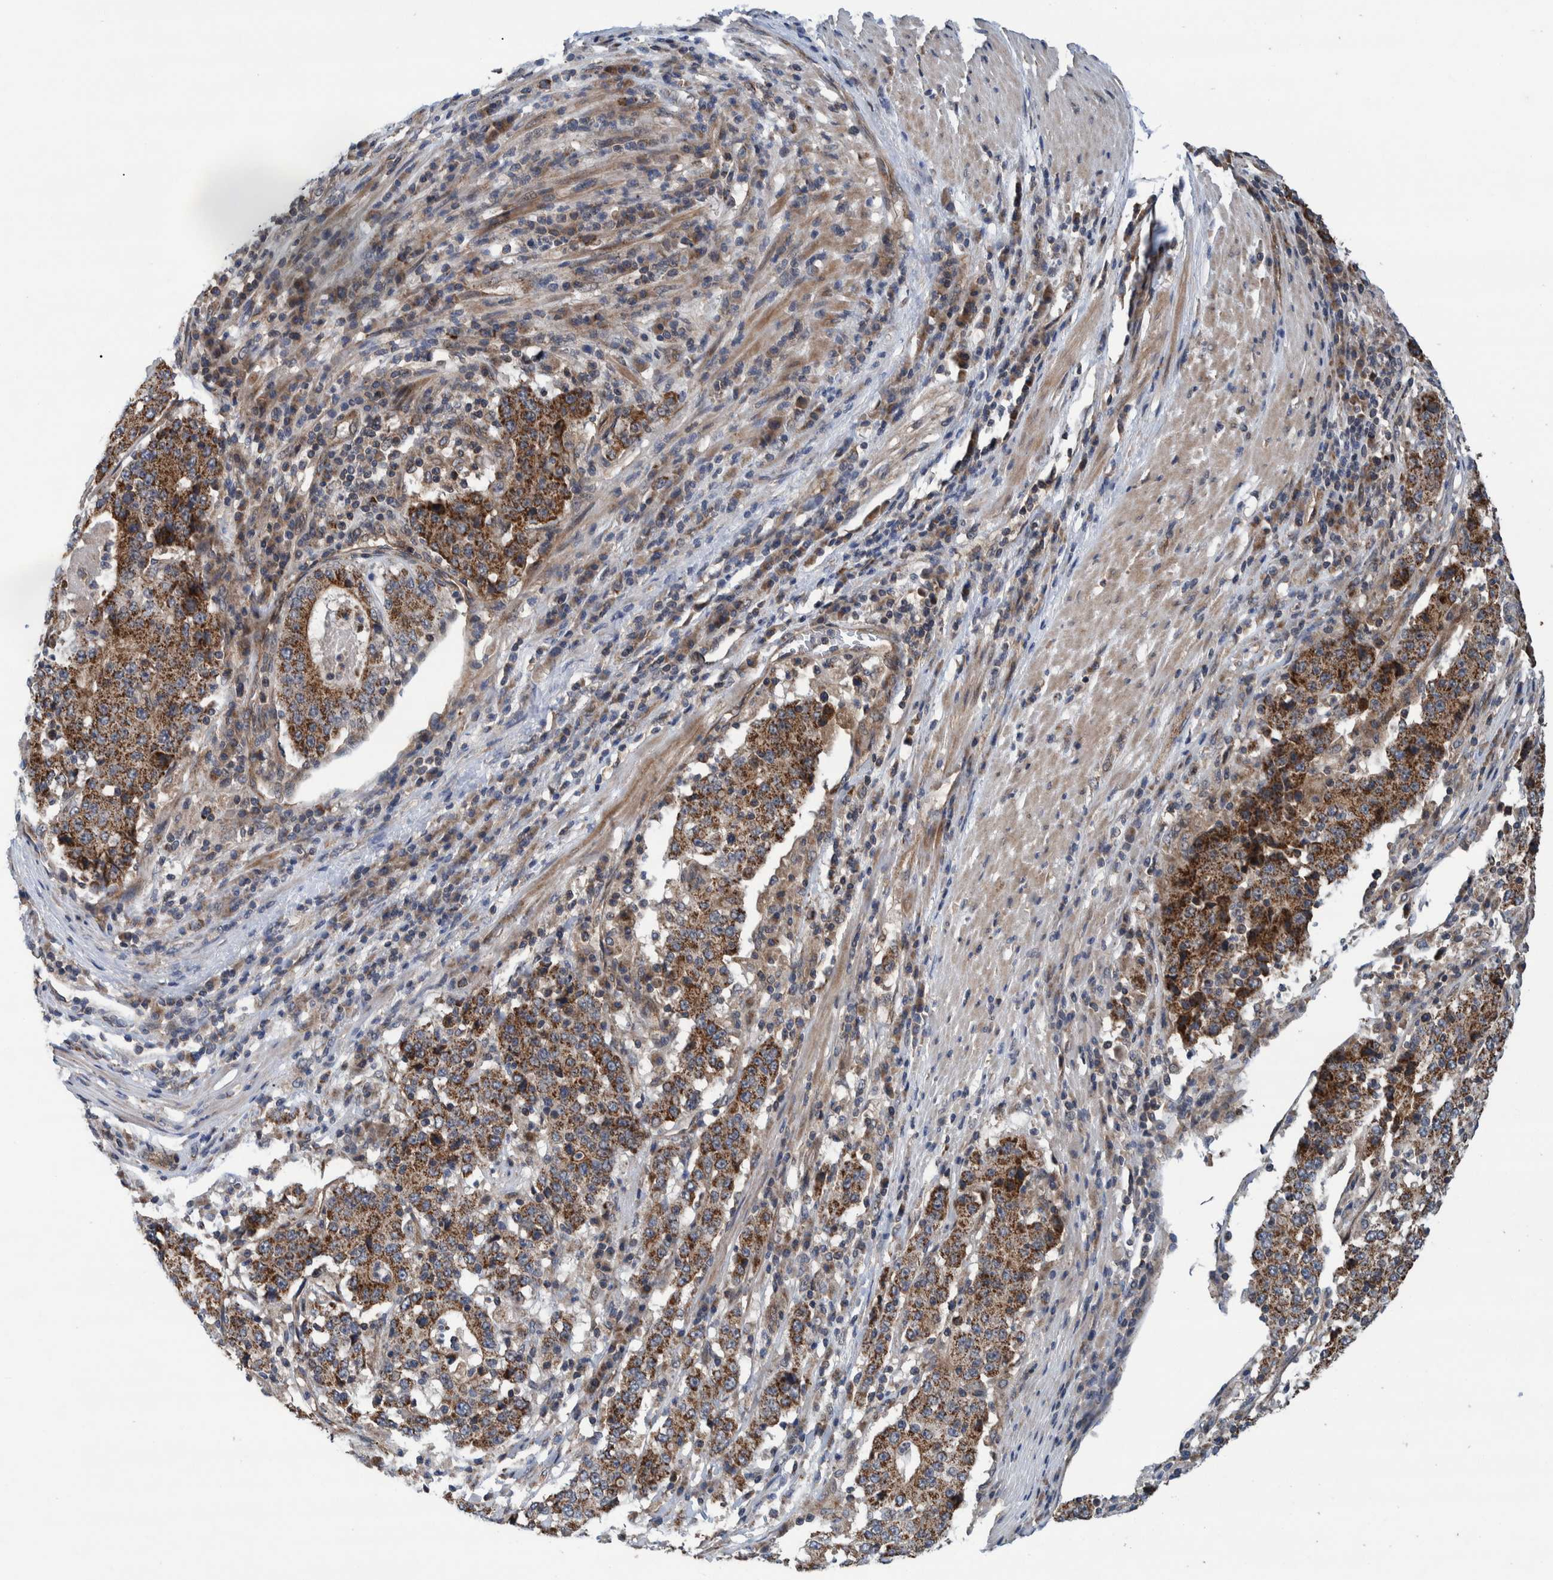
{"staining": {"intensity": "strong", "quantity": ">75%", "location": "cytoplasmic/membranous"}, "tissue": "stomach cancer", "cell_type": "Tumor cells", "image_type": "cancer", "snomed": [{"axis": "morphology", "description": "Adenocarcinoma, NOS"}, {"axis": "topography", "description": "Stomach"}], "caption": "High-power microscopy captured an immunohistochemistry (IHC) micrograph of stomach cancer, revealing strong cytoplasmic/membranous positivity in about >75% of tumor cells.", "gene": "MRPS7", "patient": {"sex": "male", "age": 59}}